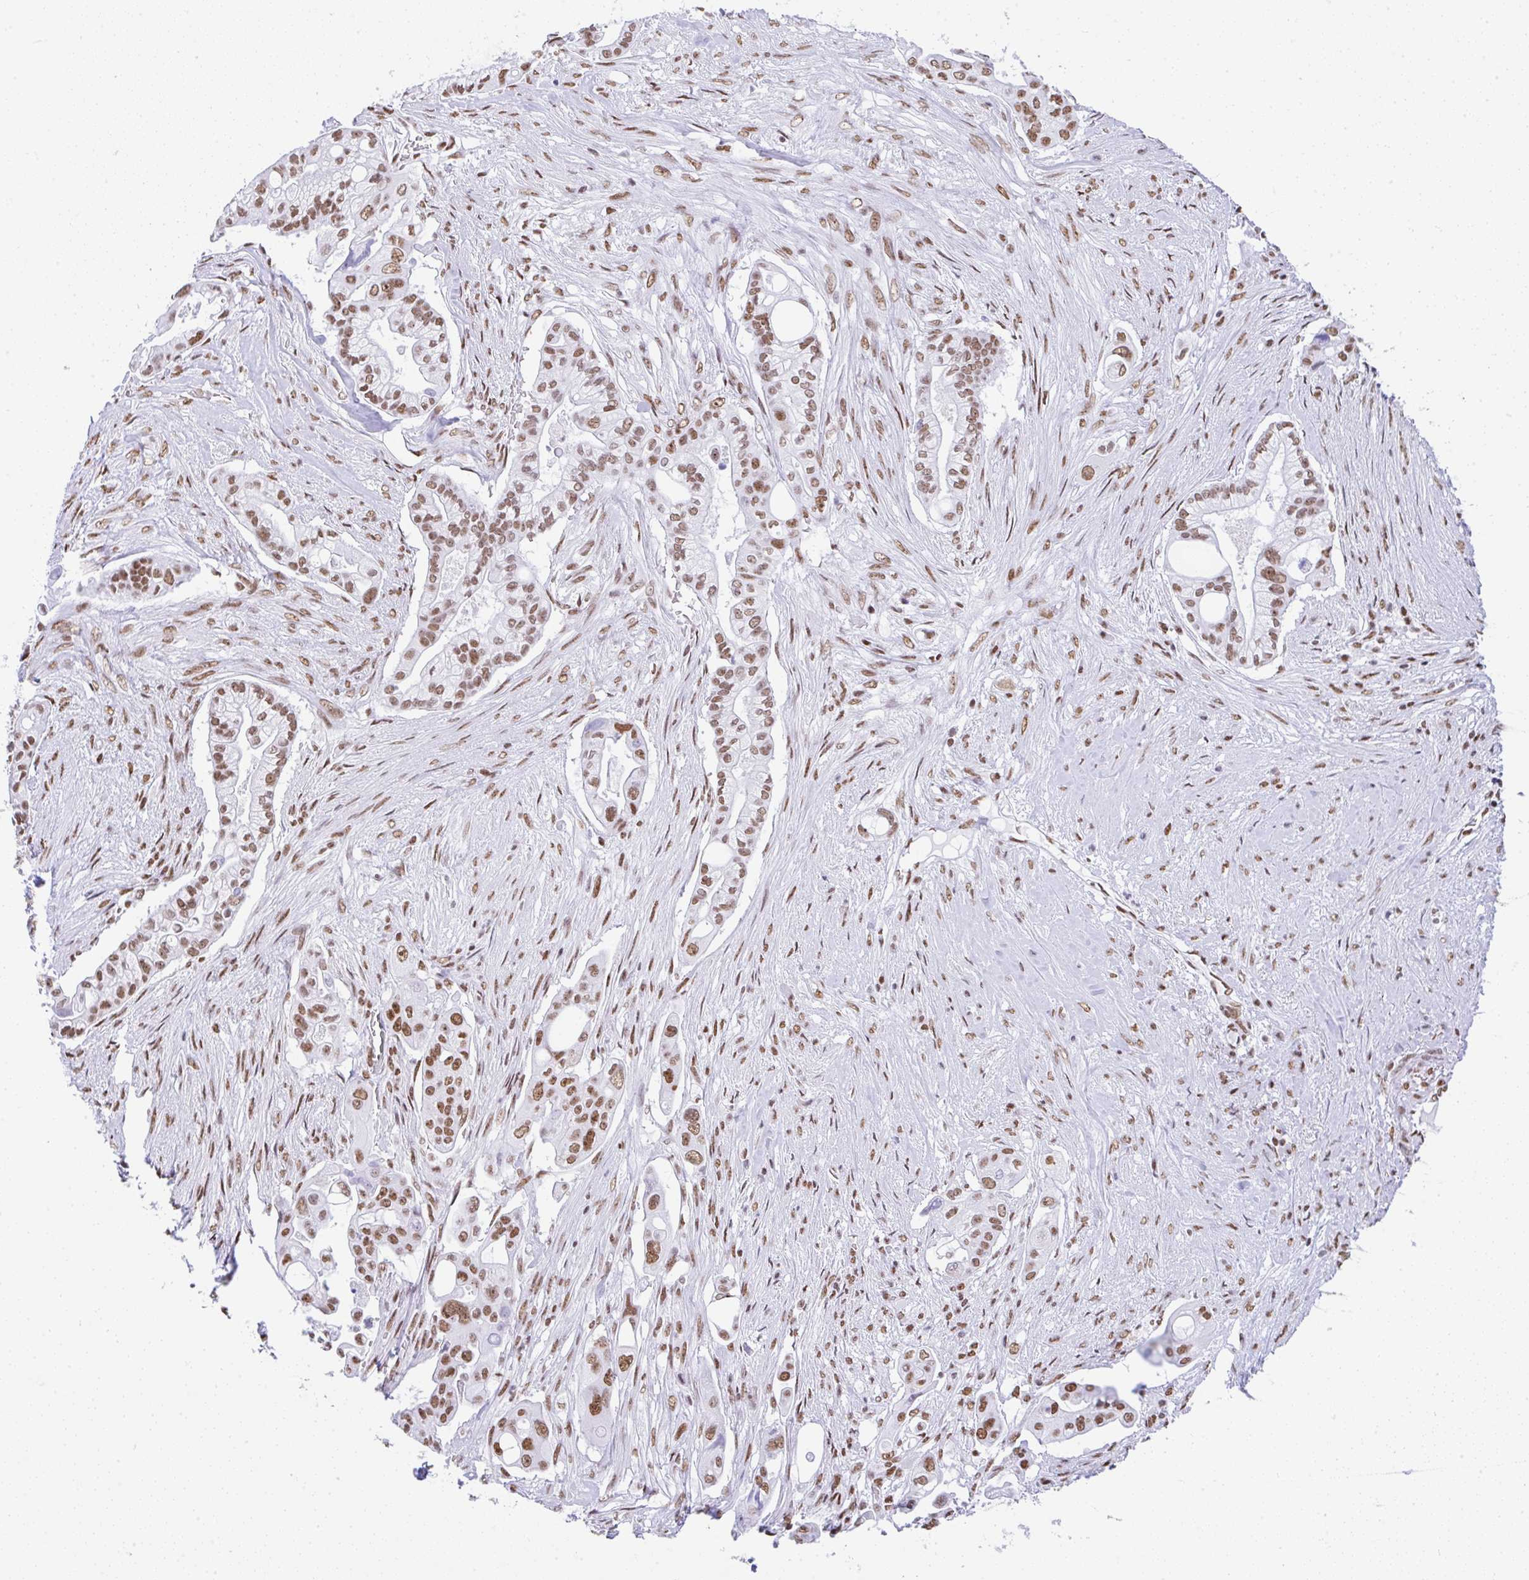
{"staining": {"intensity": "moderate", "quantity": ">75%", "location": "nuclear"}, "tissue": "pancreatic cancer", "cell_type": "Tumor cells", "image_type": "cancer", "snomed": [{"axis": "morphology", "description": "Adenocarcinoma, NOS"}, {"axis": "topography", "description": "Pancreas"}], "caption": "This micrograph reveals immunohistochemistry staining of human pancreatic cancer, with medium moderate nuclear expression in about >75% of tumor cells.", "gene": "DDX52", "patient": {"sex": "female", "age": 69}}